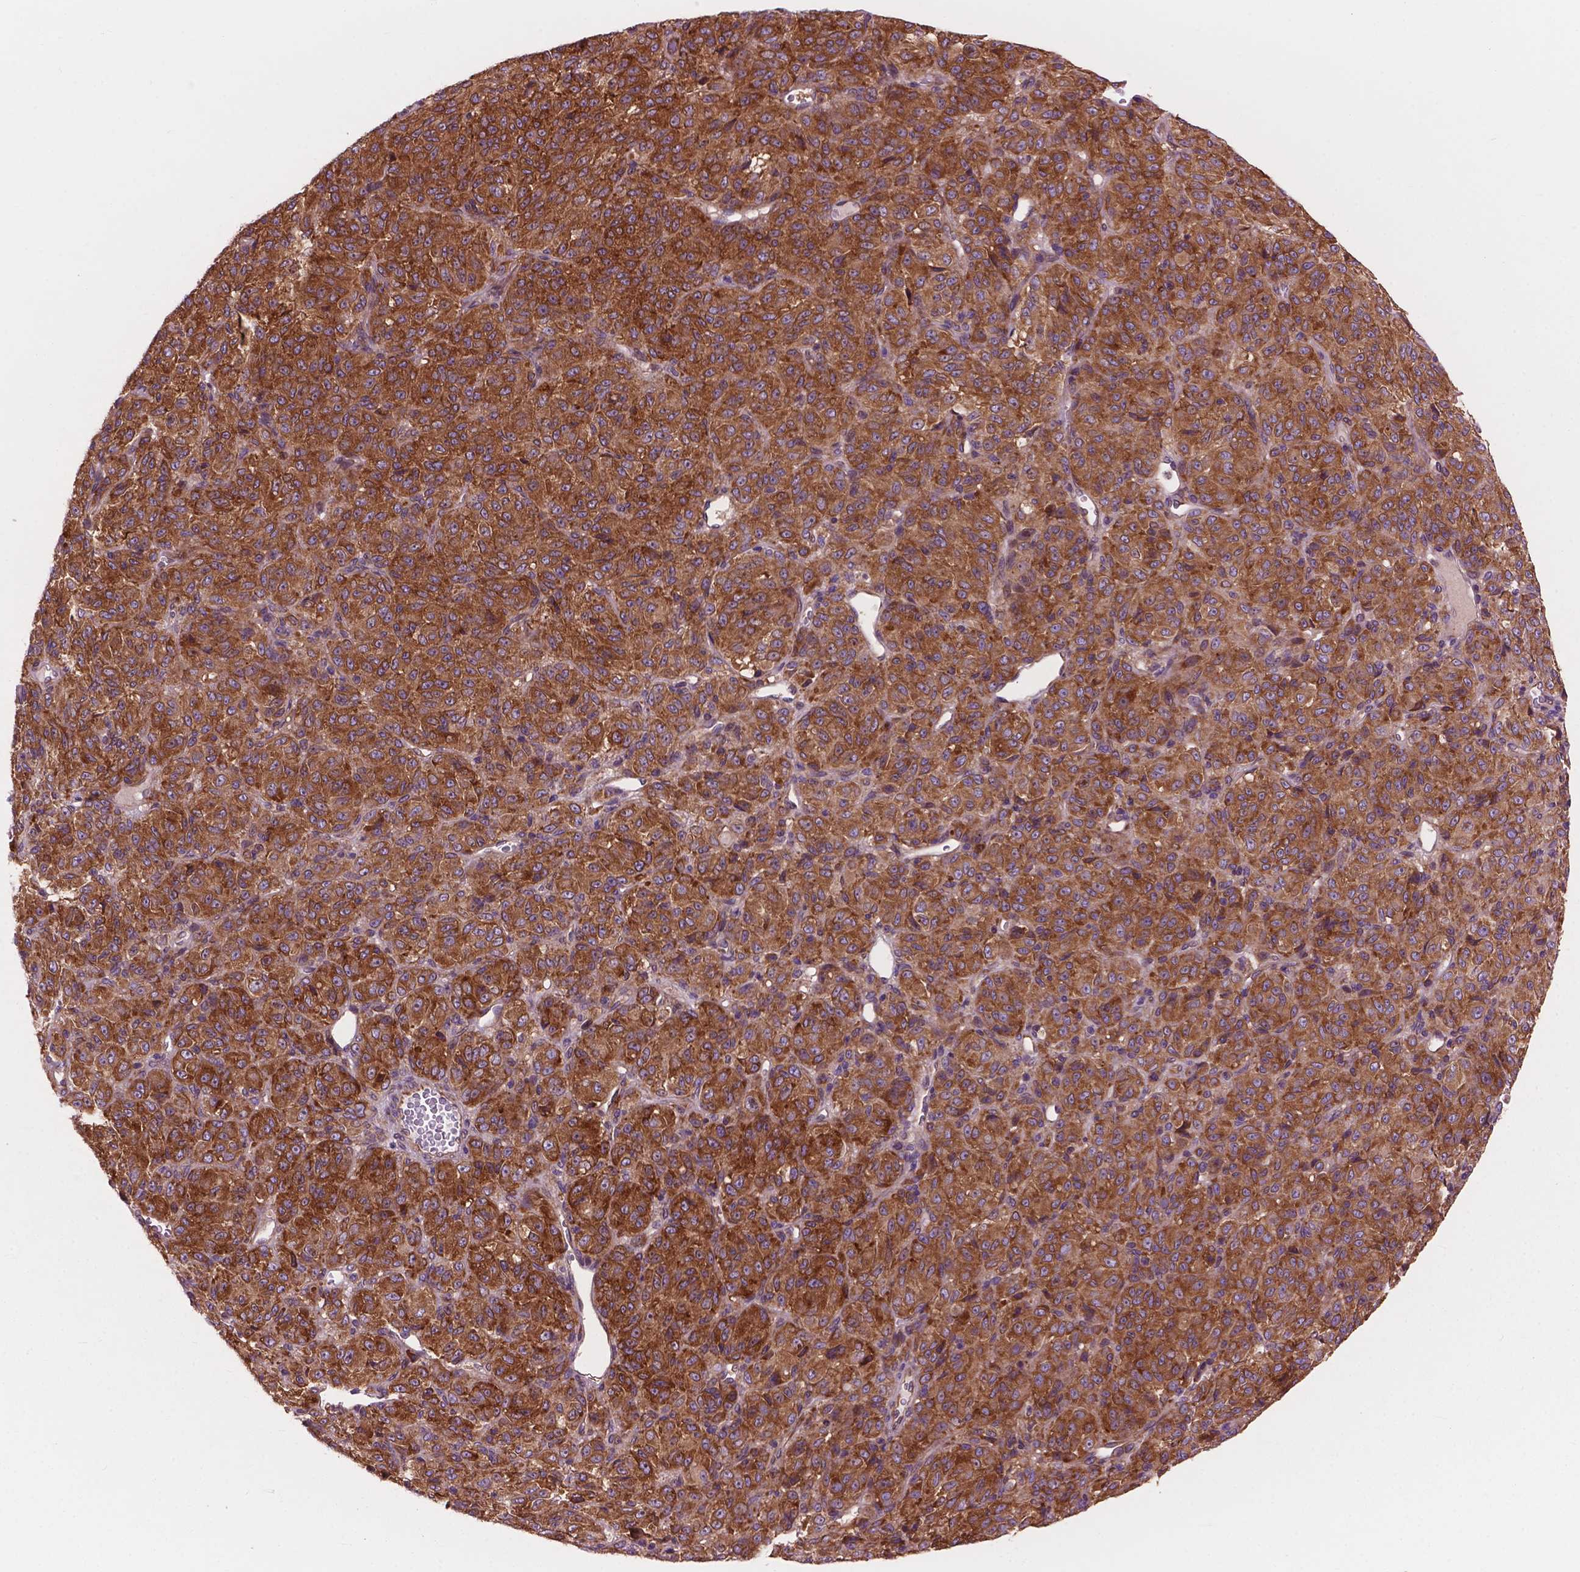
{"staining": {"intensity": "moderate", "quantity": ">75%", "location": "cytoplasmic/membranous"}, "tissue": "melanoma", "cell_type": "Tumor cells", "image_type": "cancer", "snomed": [{"axis": "morphology", "description": "Malignant melanoma, Metastatic site"}, {"axis": "topography", "description": "Brain"}], "caption": "Protein expression analysis of human melanoma reveals moderate cytoplasmic/membranous staining in approximately >75% of tumor cells. The staining was performed using DAB (3,3'-diaminobenzidine) to visualize the protein expression in brown, while the nuclei were stained in blue with hematoxylin (Magnification: 20x).", "gene": "RPL37A", "patient": {"sex": "female", "age": 56}}